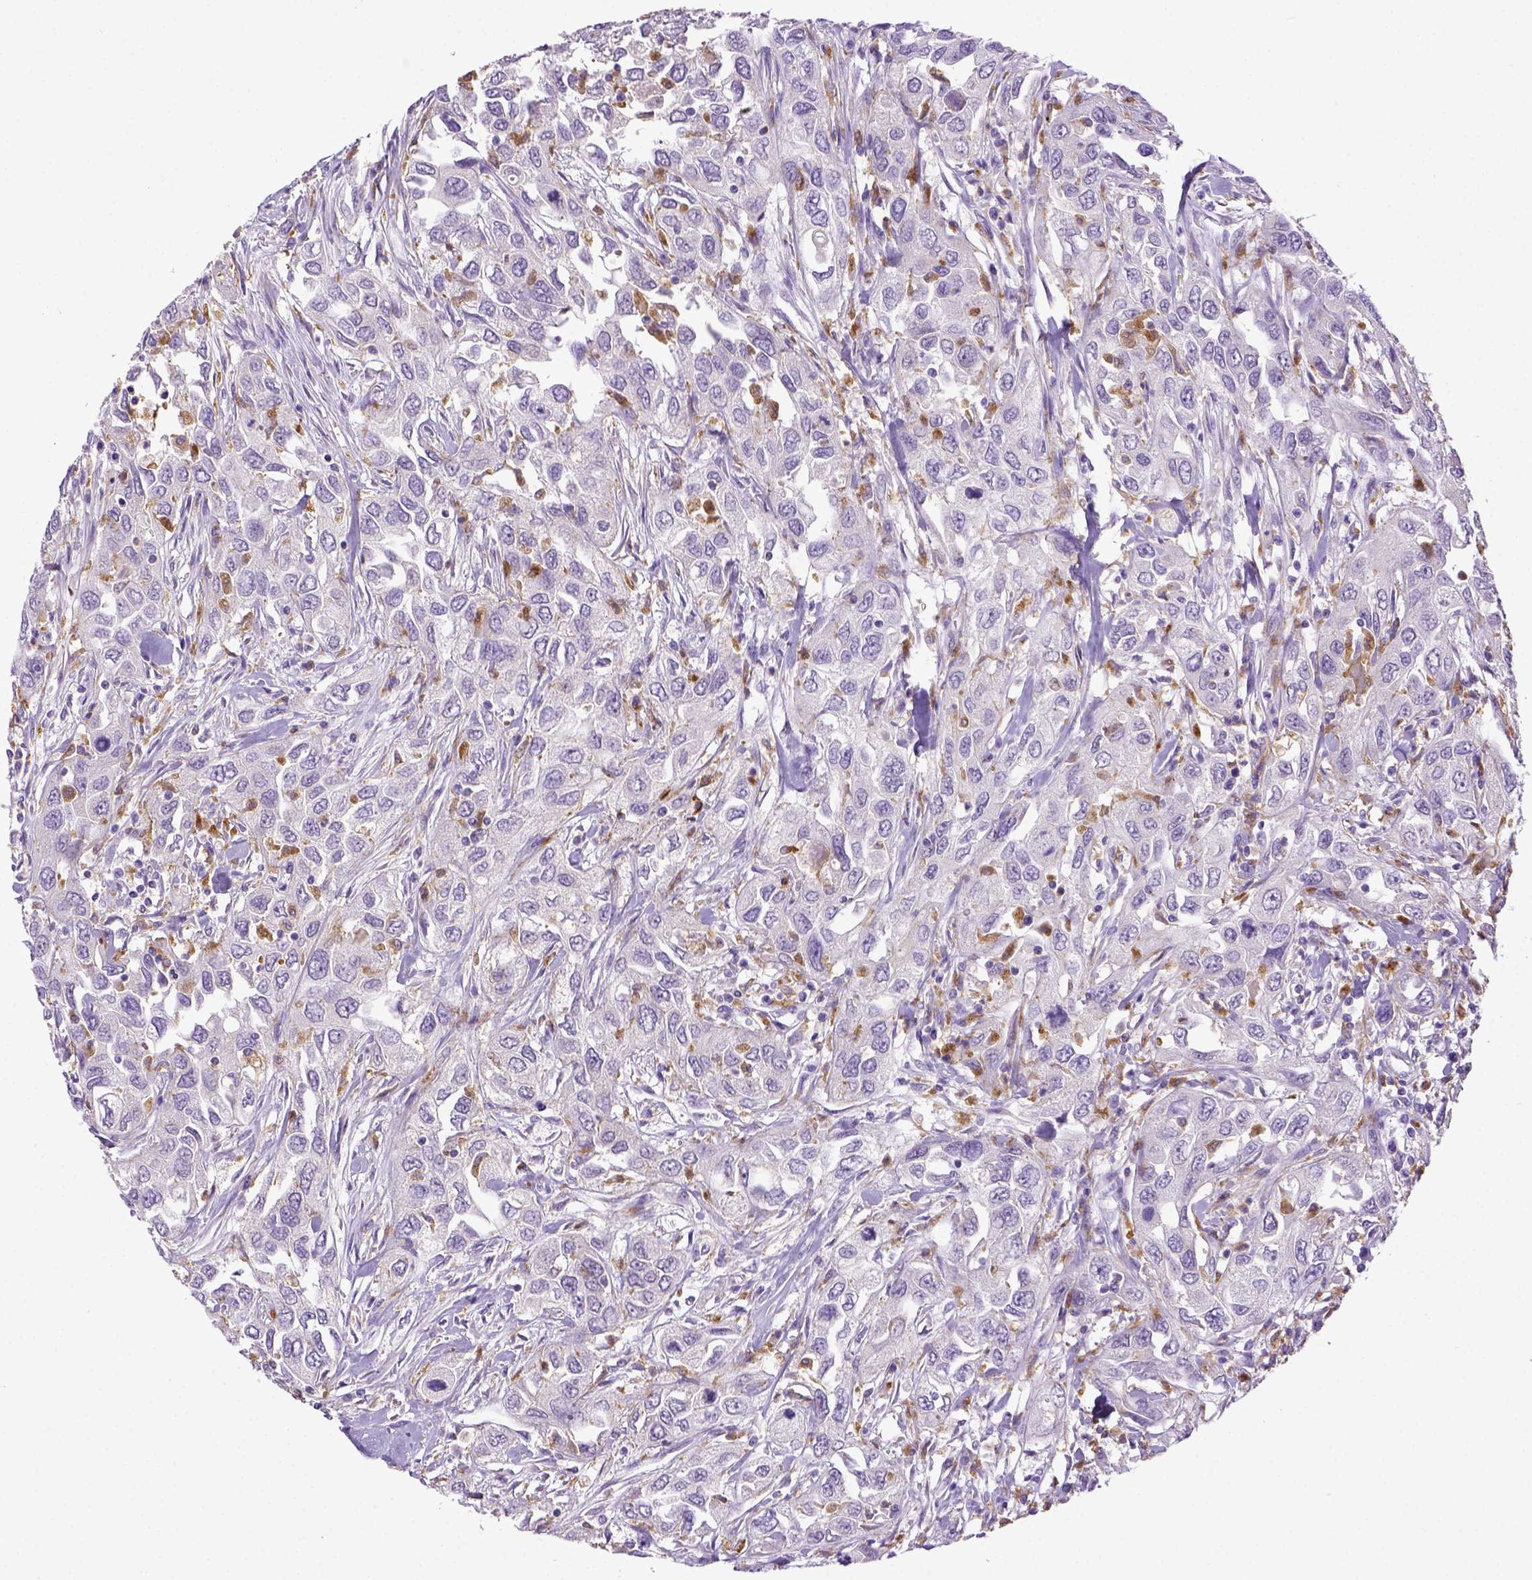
{"staining": {"intensity": "negative", "quantity": "none", "location": "none"}, "tissue": "urothelial cancer", "cell_type": "Tumor cells", "image_type": "cancer", "snomed": [{"axis": "morphology", "description": "Urothelial carcinoma, High grade"}, {"axis": "topography", "description": "Urinary bladder"}], "caption": "Tumor cells show no significant protein staining in urothelial carcinoma (high-grade). (DAB (3,3'-diaminobenzidine) IHC with hematoxylin counter stain).", "gene": "CD68", "patient": {"sex": "male", "age": 76}}